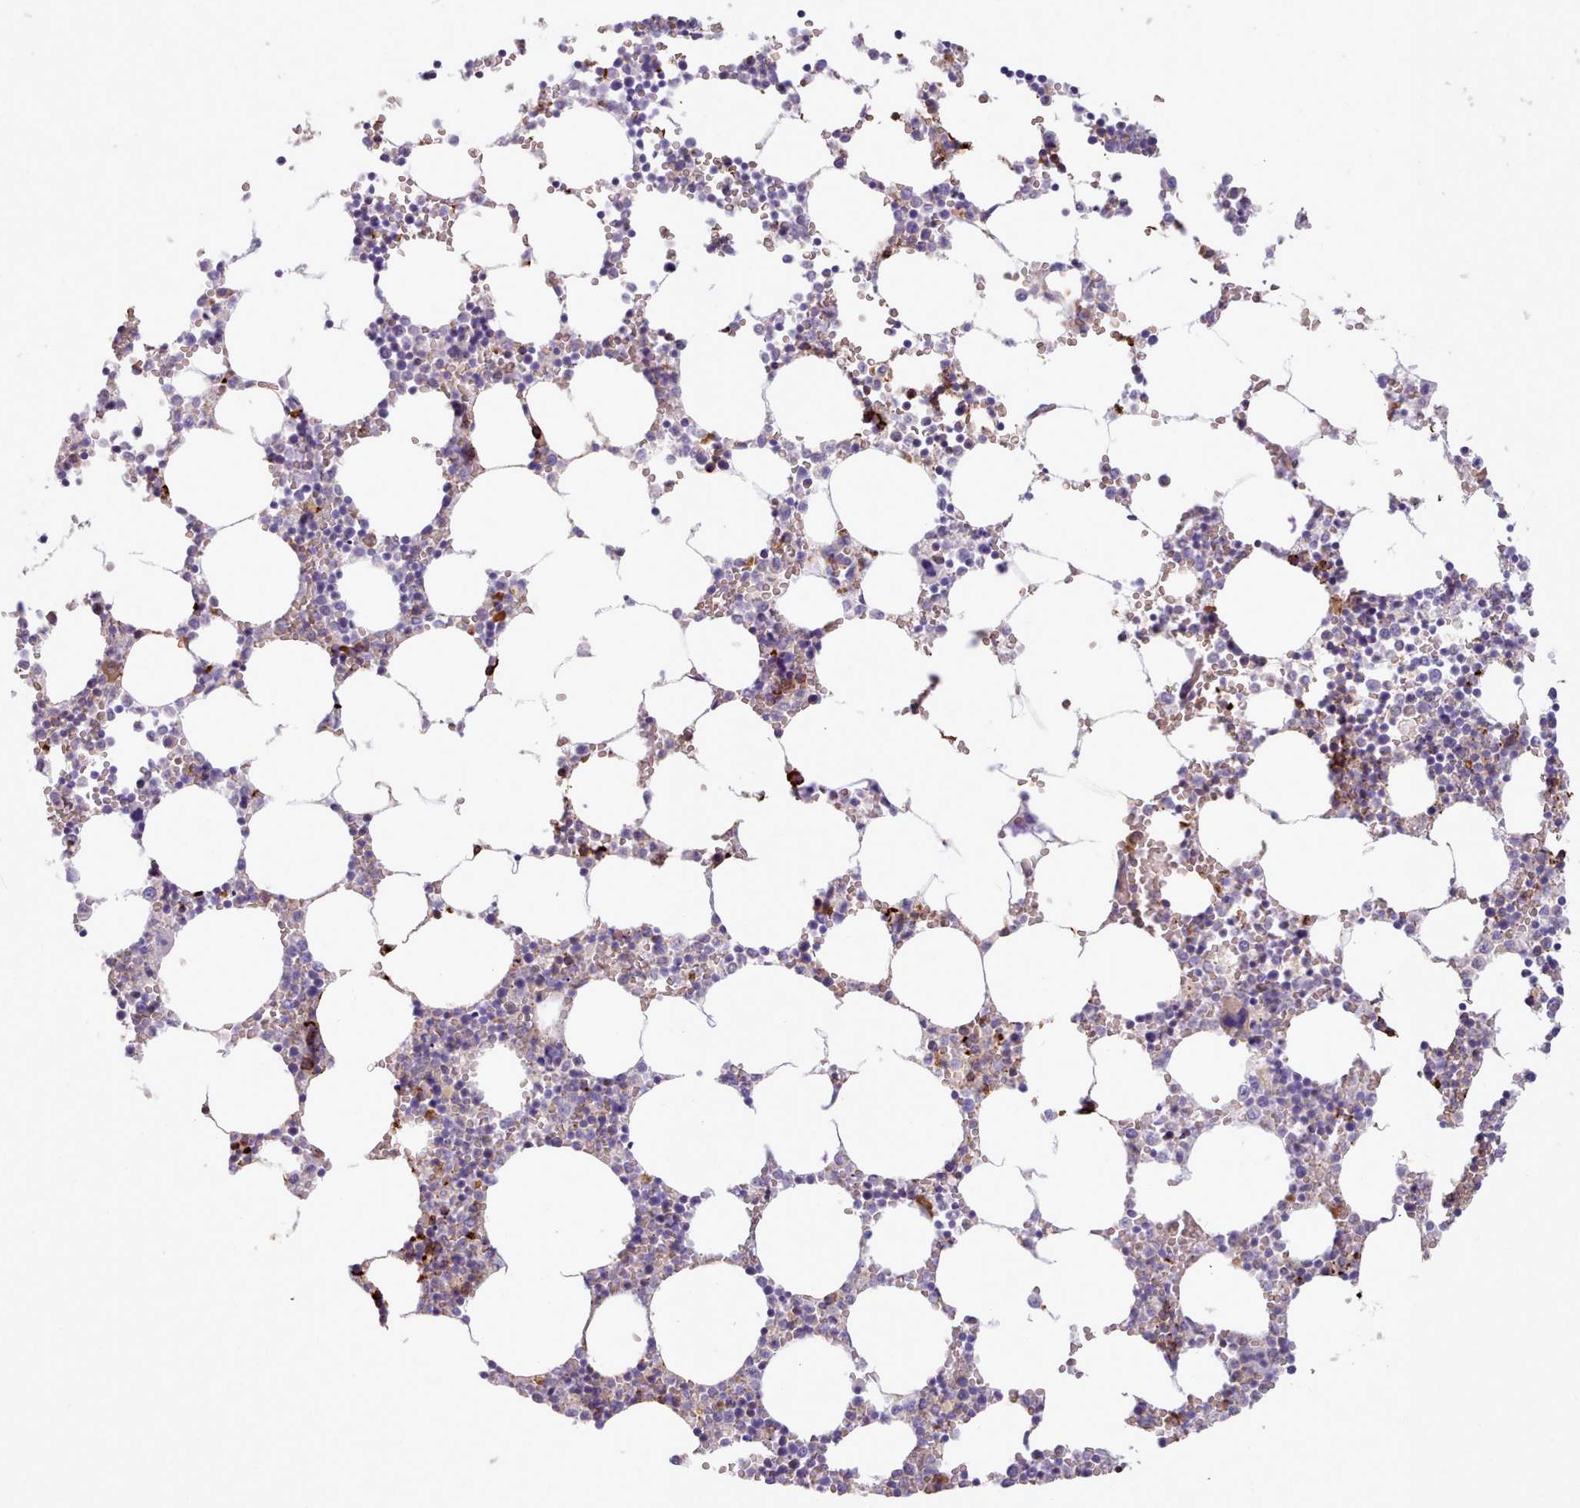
{"staining": {"intensity": "strong", "quantity": "<25%", "location": "cytoplasmic/membranous"}, "tissue": "bone marrow", "cell_type": "Hematopoietic cells", "image_type": "normal", "snomed": [{"axis": "morphology", "description": "Normal tissue, NOS"}, {"axis": "topography", "description": "Bone marrow"}], "caption": "The image reveals a brown stain indicating the presence of a protein in the cytoplasmic/membranous of hematopoietic cells in bone marrow. The staining is performed using DAB brown chromogen to label protein expression. The nuclei are counter-stained blue using hematoxylin.", "gene": "NKX1", "patient": {"sex": "female", "age": 64}}